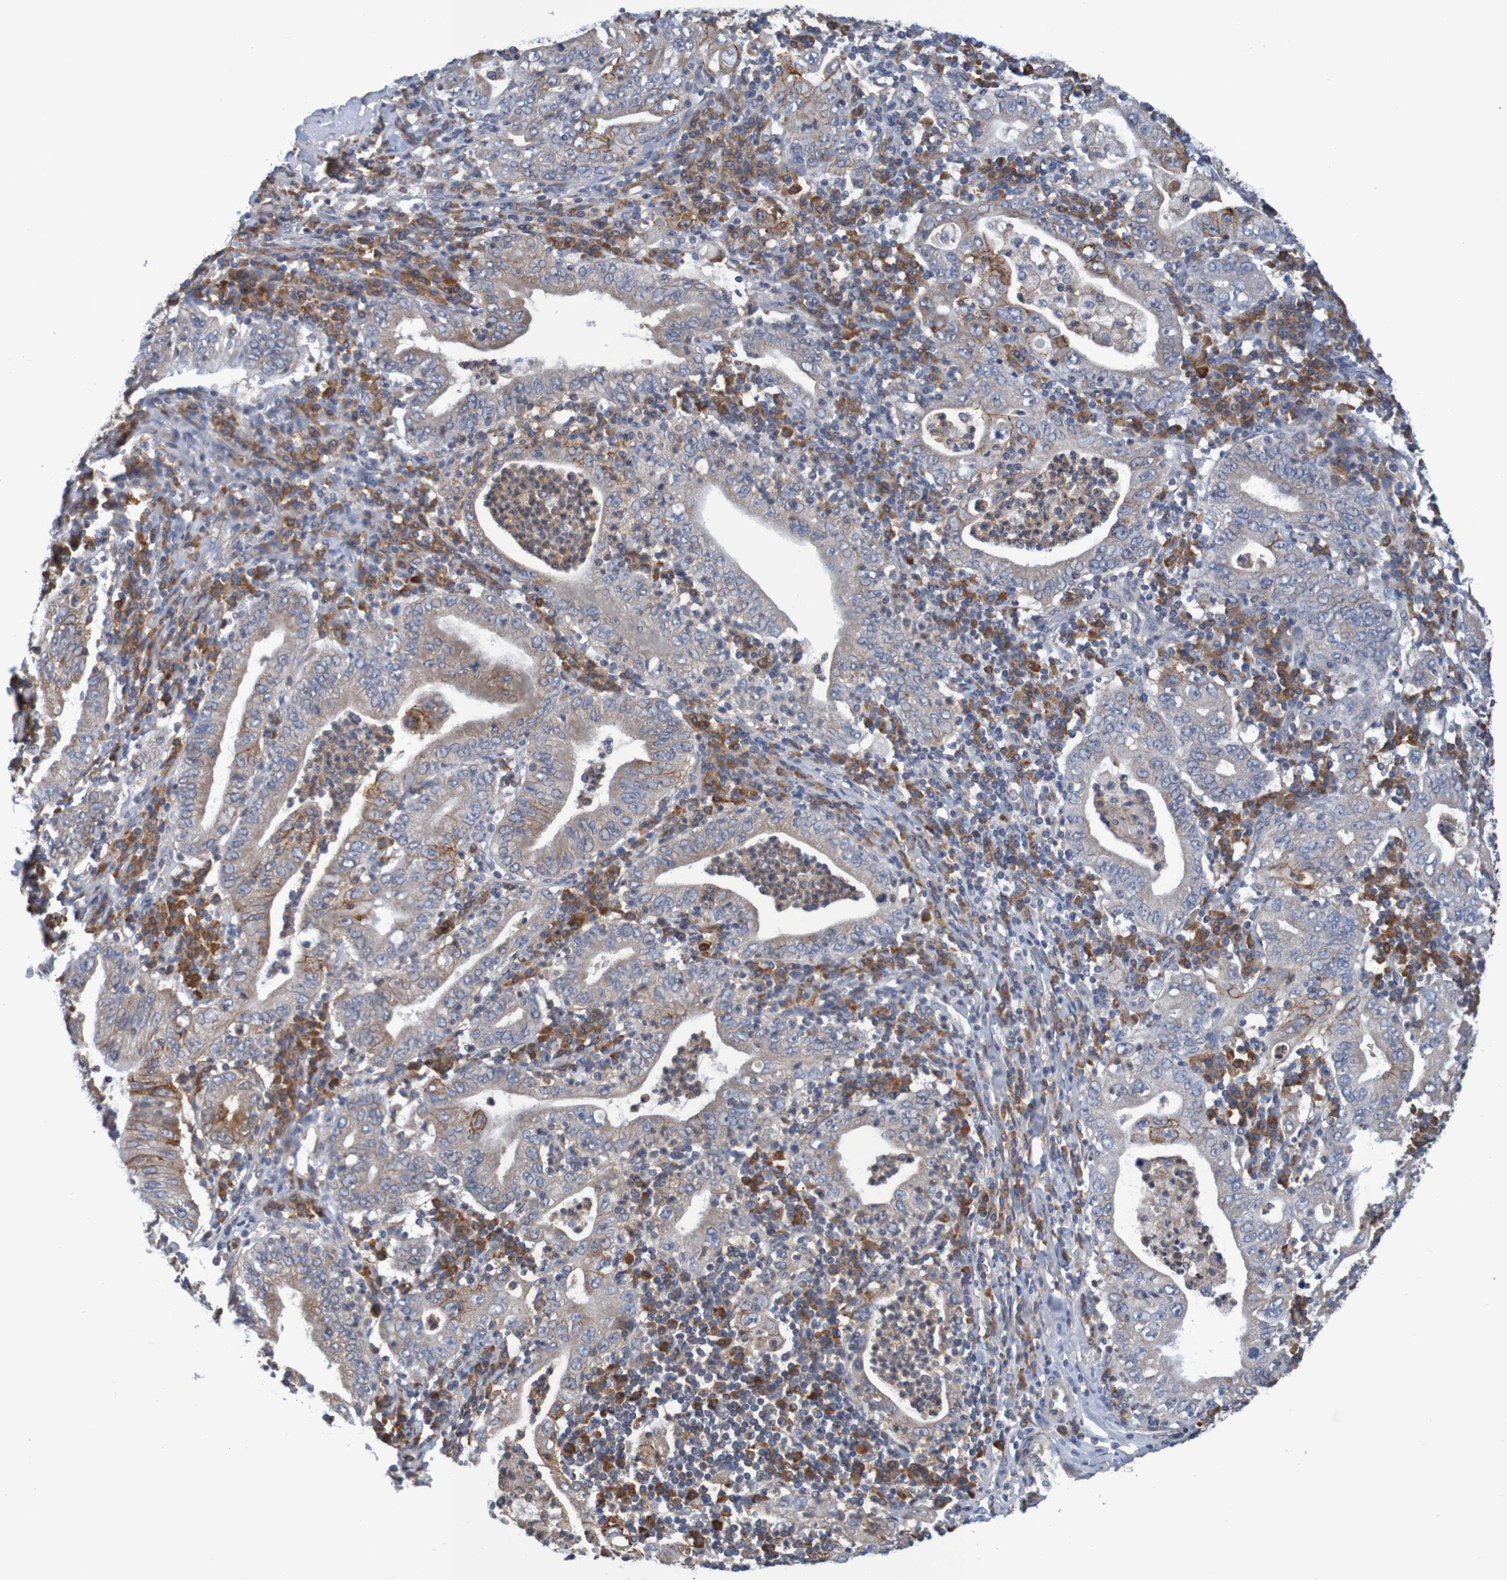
{"staining": {"intensity": "moderate", "quantity": ">75%", "location": "cytoplasmic/membranous"}, "tissue": "stomach cancer", "cell_type": "Tumor cells", "image_type": "cancer", "snomed": [{"axis": "morphology", "description": "Normal tissue, NOS"}, {"axis": "morphology", "description": "Adenocarcinoma, NOS"}, {"axis": "topography", "description": "Esophagus"}, {"axis": "topography", "description": "Stomach, upper"}, {"axis": "topography", "description": "Peripheral nerve tissue"}], "caption": "High-power microscopy captured an IHC micrograph of stomach cancer, revealing moderate cytoplasmic/membranous staining in about >75% of tumor cells. (DAB (3,3'-diaminobenzidine) = brown stain, brightfield microscopy at high magnification).", "gene": "CLDN18", "patient": {"sex": "male", "age": 62}}